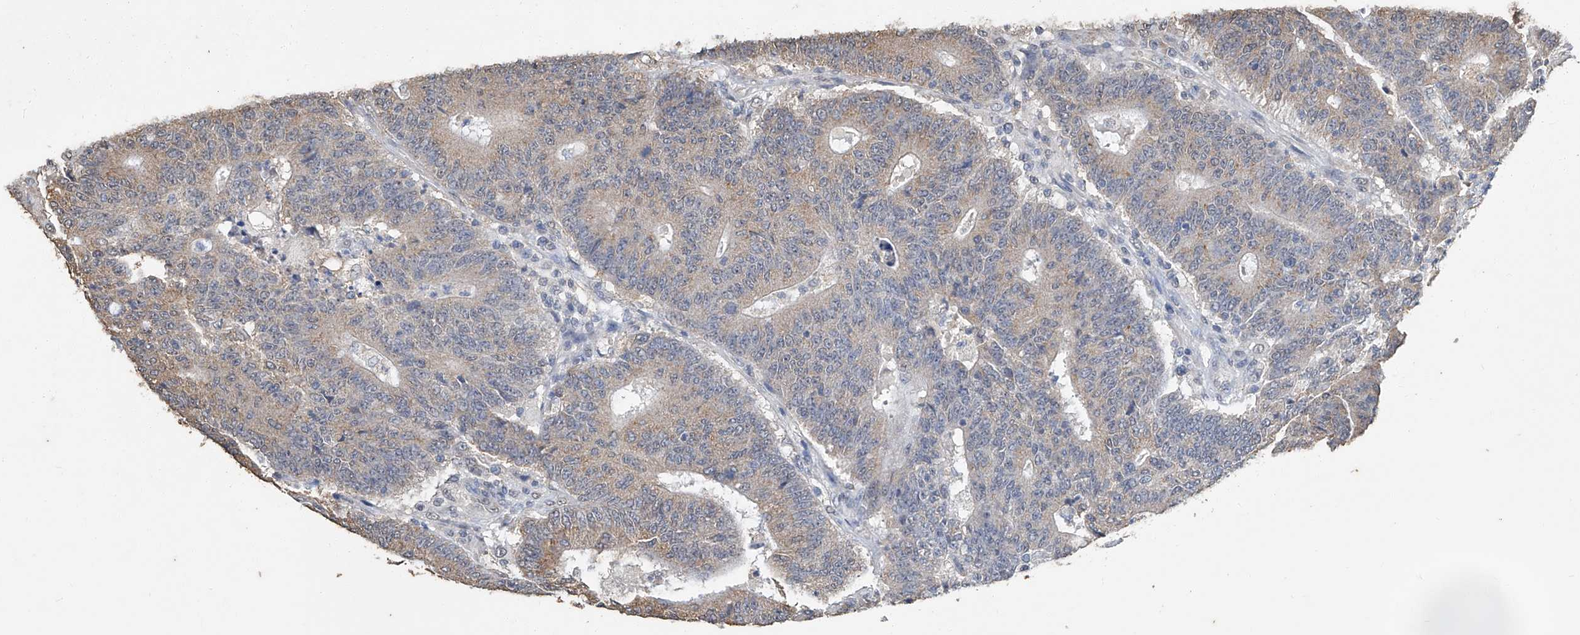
{"staining": {"intensity": "weak", "quantity": ">75%", "location": "cytoplasmic/membranous"}, "tissue": "colorectal cancer", "cell_type": "Tumor cells", "image_type": "cancer", "snomed": [{"axis": "morphology", "description": "Normal tissue, NOS"}, {"axis": "morphology", "description": "Adenocarcinoma, NOS"}, {"axis": "topography", "description": "Colon"}], "caption": "Colorectal cancer stained with a brown dye reveals weak cytoplasmic/membranous positive expression in about >75% of tumor cells.", "gene": "CERS4", "patient": {"sex": "female", "age": 75}}